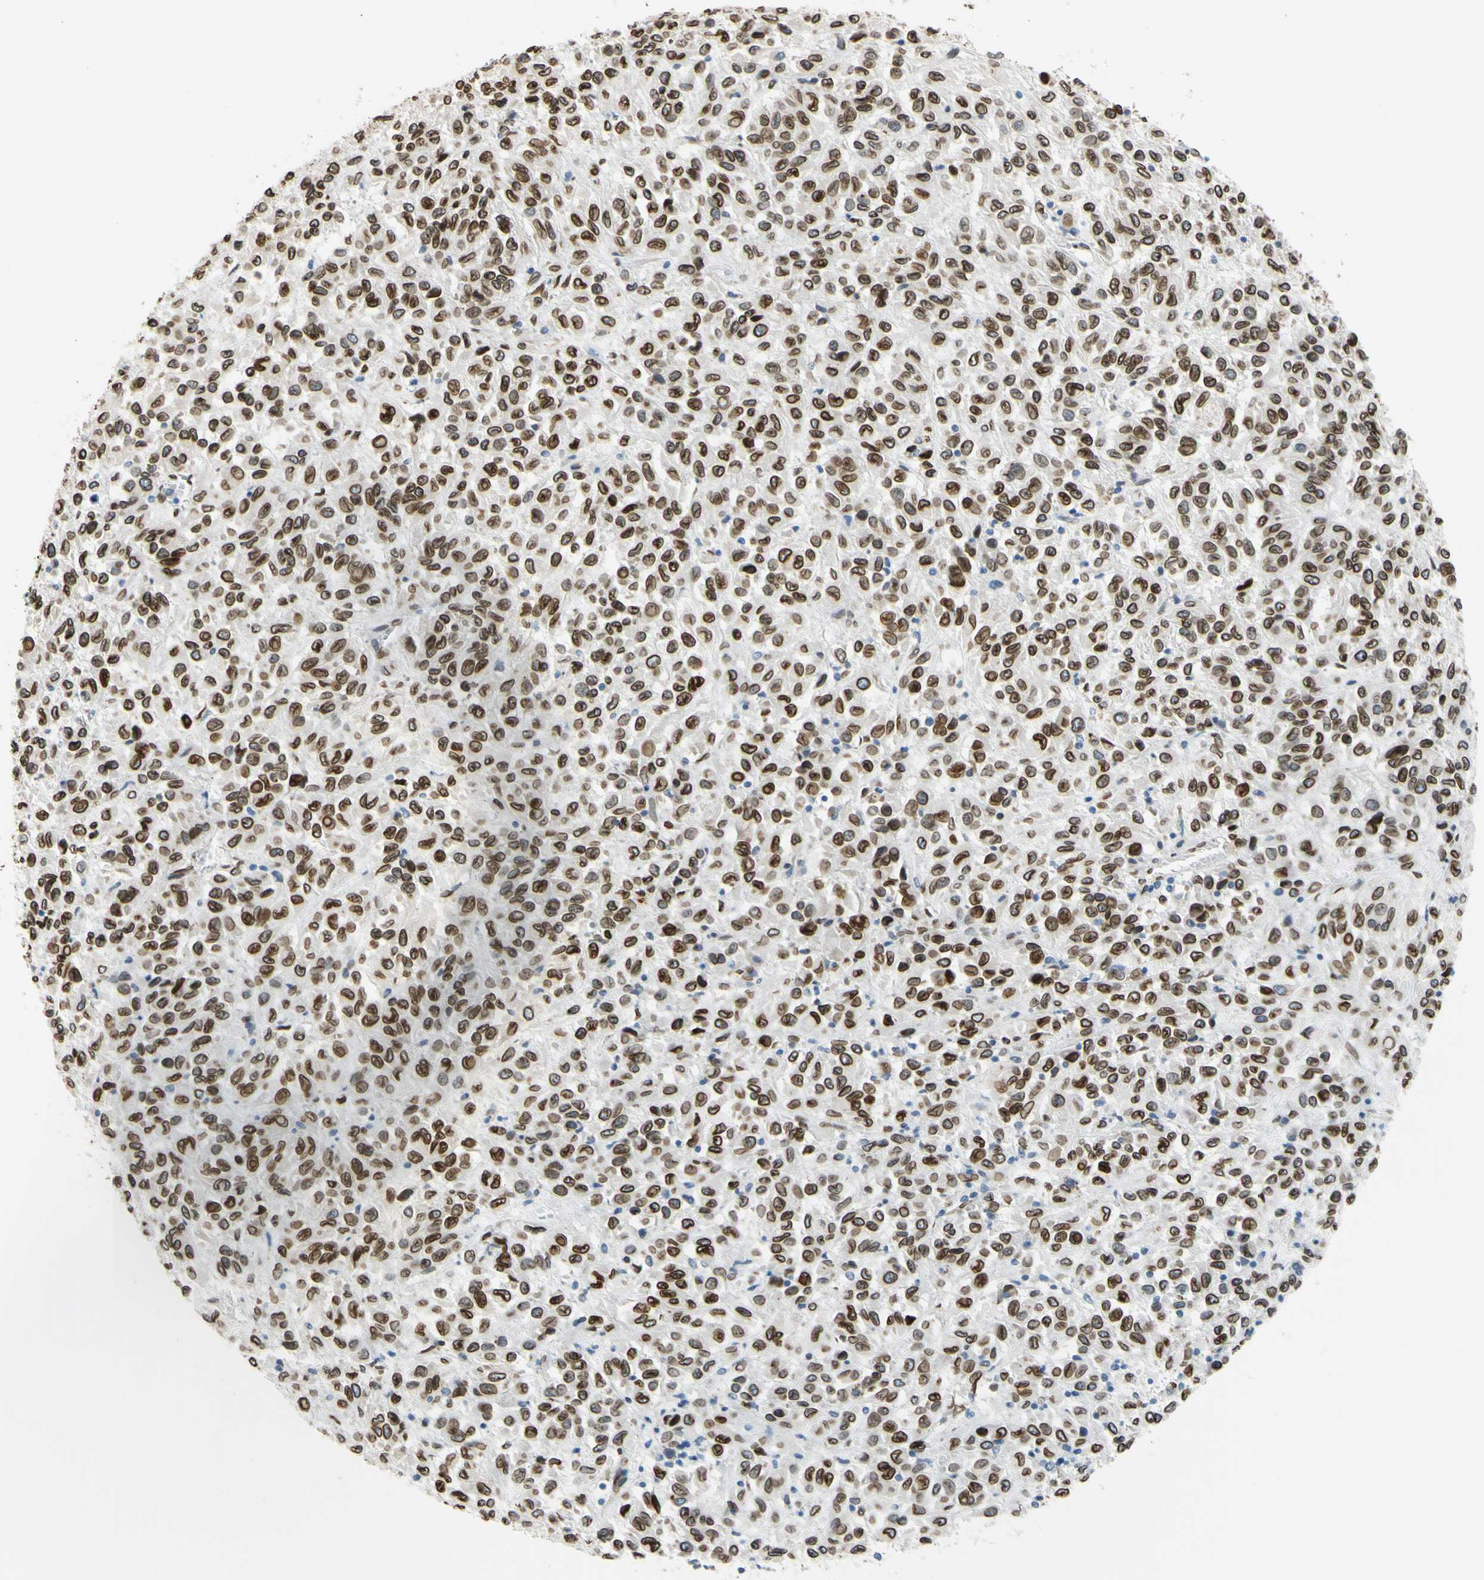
{"staining": {"intensity": "strong", "quantity": ">75%", "location": "cytoplasmic/membranous,nuclear"}, "tissue": "melanoma", "cell_type": "Tumor cells", "image_type": "cancer", "snomed": [{"axis": "morphology", "description": "Malignant melanoma, Metastatic site"}, {"axis": "topography", "description": "Lung"}], "caption": "Protein analysis of melanoma tissue demonstrates strong cytoplasmic/membranous and nuclear expression in approximately >75% of tumor cells. (DAB IHC, brown staining for protein, blue staining for nuclei).", "gene": "SUN1", "patient": {"sex": "male", "age": 64}}